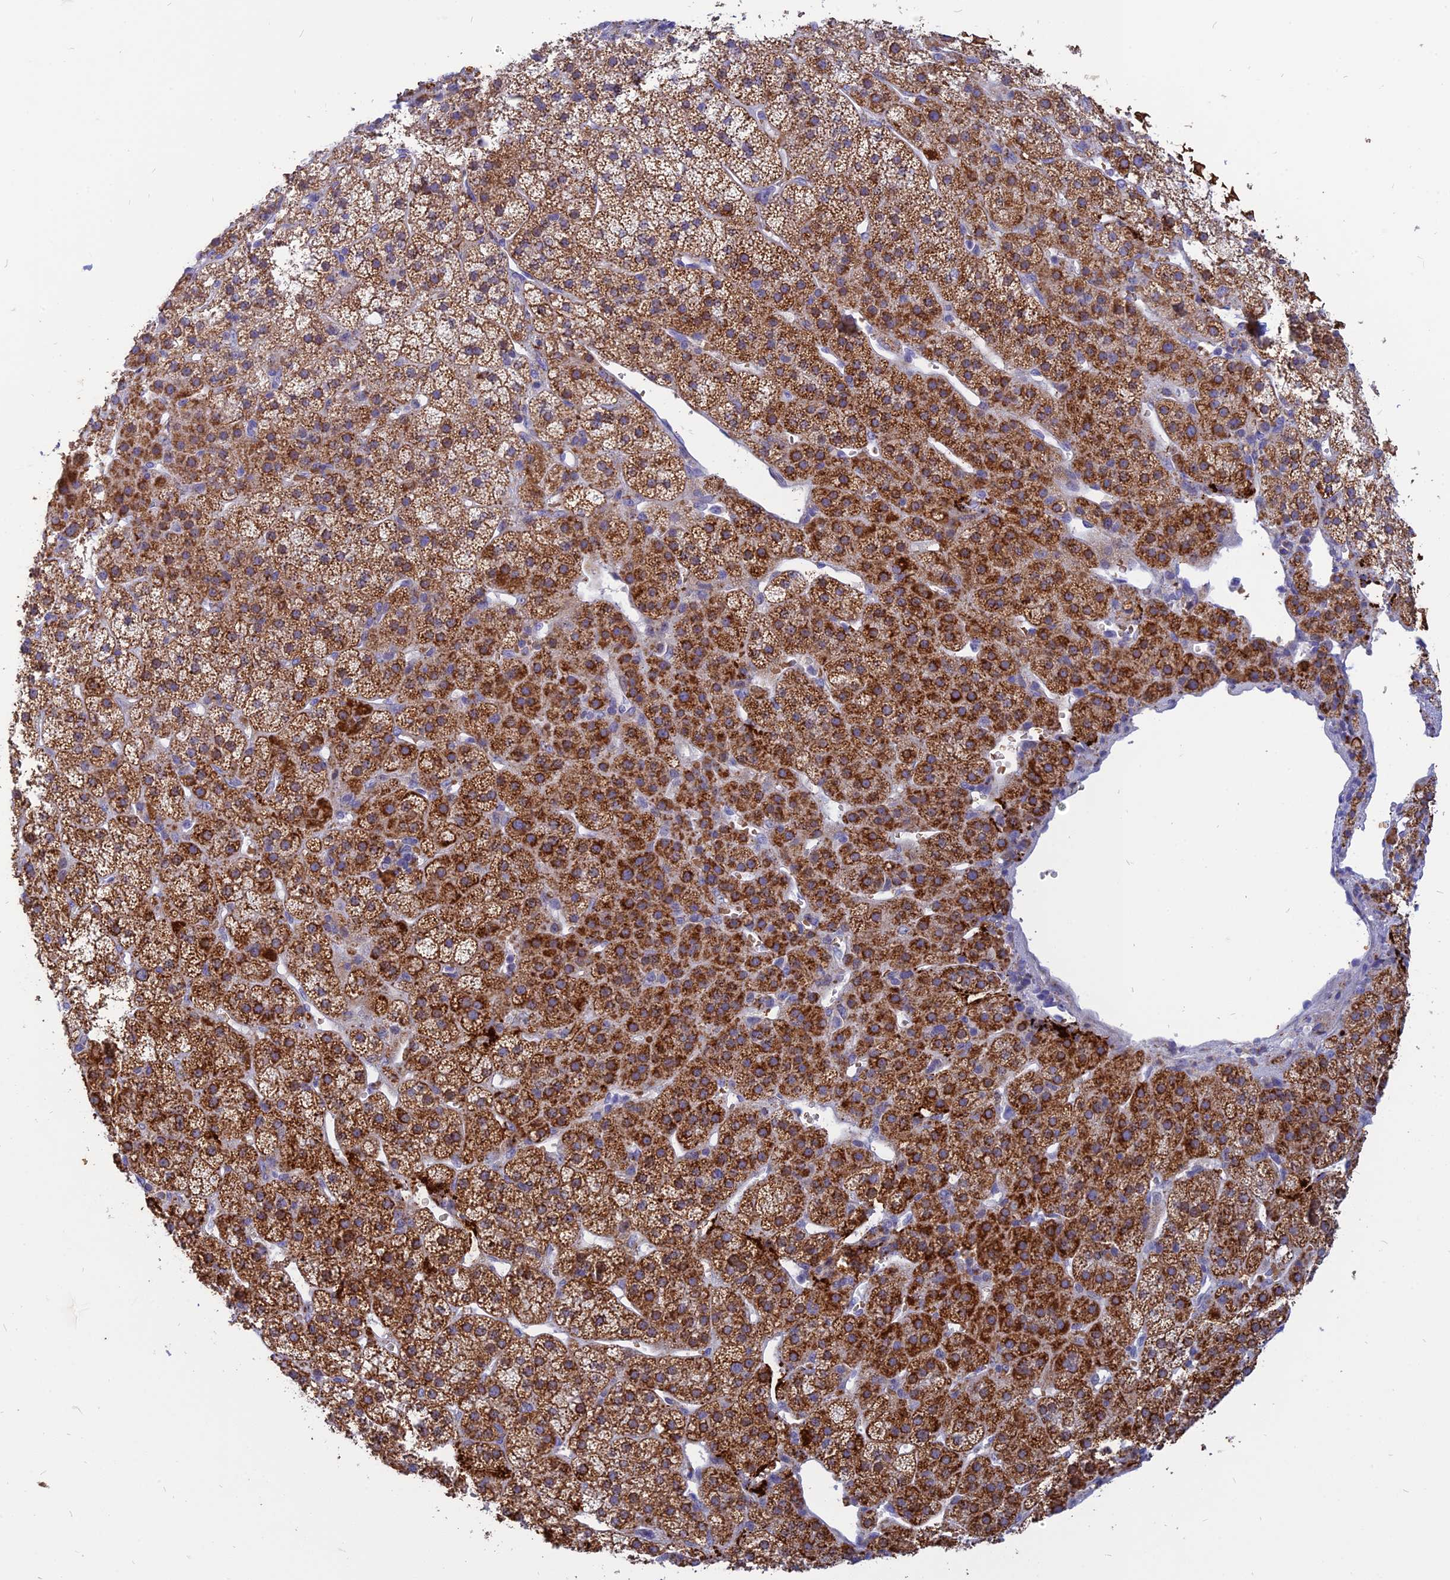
{"staining": {"intensity": "strong", "quantity": "25%-75%", "location": "cytoplasmic/membranous"}, "tissue": "adrenal gland", "cell_type": "Glandular cells", "image_type": "normal", "snomed": [{"axis": "morphology", "description": "Normal tissue, NOS"}, {"axis": "topography", "description": "Adrenal gland"}], "caption": "Adrenal gland was stained to show a protein in brown. There is high levels of strong cytoplasmic/membranous staining in approximately 25%-75% of glandular cells. (Stains: DAB (3,3'-diaminobenzidine) in brown, nuclei in blue, Microscopy: brightfield microscopy at high magnification).", "gene": "HHAT", "patient": {"sex": "female", "age": 70}}